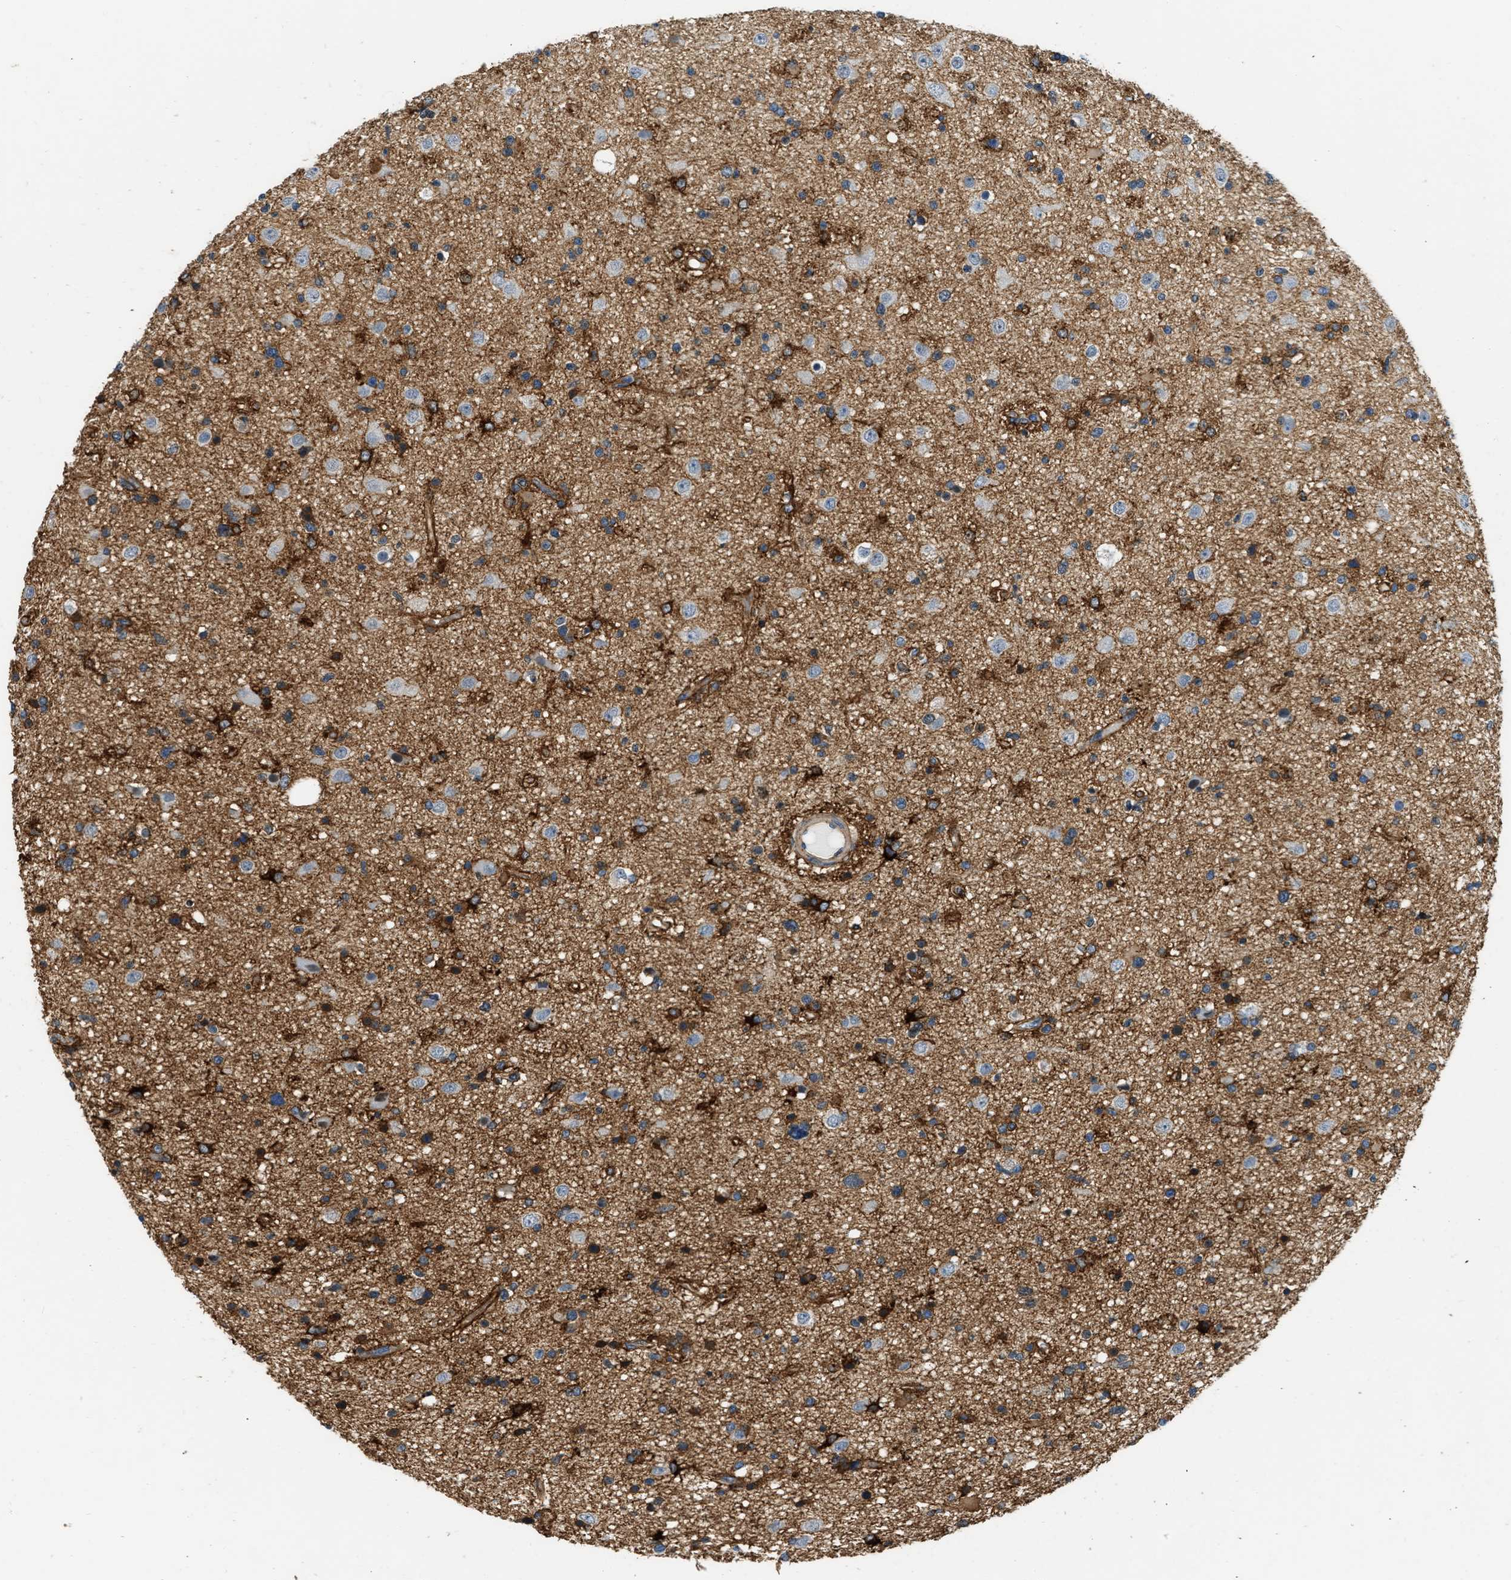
{"staining": {"intensity": "strong", "quantity": "25%-75%", "location": "cytoplasmic/membranous"}, "tissue": "glioma", "cell_type": "Tumor cells", "image_type": "cancer", "snomed": [{"axis": "morphology", "description": "Glioma, malignant, High grade"}, {"axis": "topography", "description": "Brain"}], "caption": "A high-resolution image shows IHC staining of malignant high-grade glioma, which displays strong cytoplasmic/membranous positivity in about 25%-75% of tumor cells.", "gene": "SEPTIN2", "patient": {"sex": "male", "age": 33}}